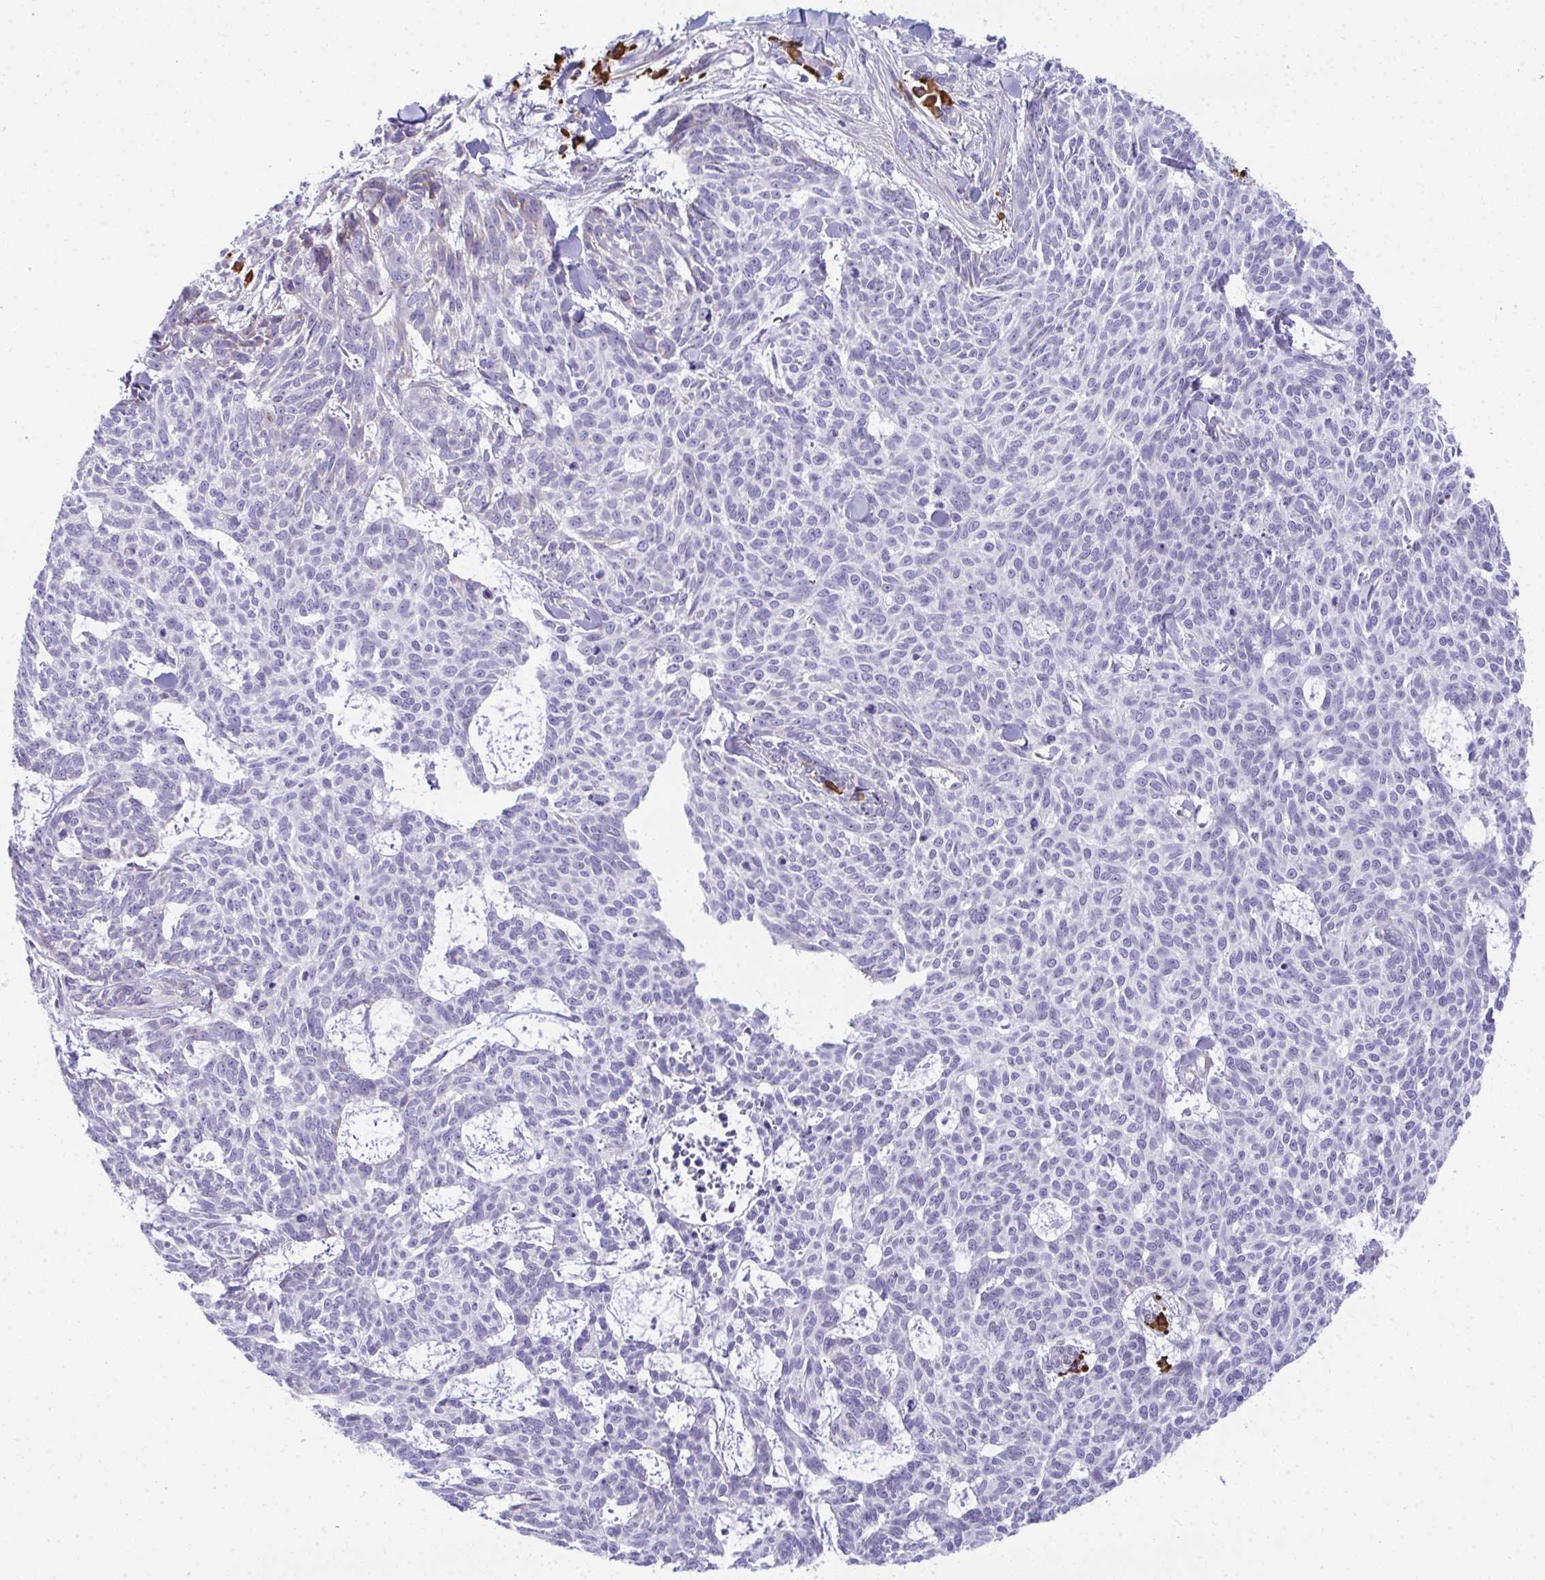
{"staining": {"intensity": "negative", "quantity": "none", "location": "none"}, "tissue": "skin cancer", "cell_type": "Tumor cells", "image_type": "cancer", "snomed": [{"axis": "morphology", "description": "Basal cell carcinoma"}, {"axis": "topography", "description": "Skin"}], "caption": "Tumor cells are negative for protein expression in human skin cancer (basal cell carcinoma).", "gene": "PUS7L", "patient": {"sex": "female", "age": 93}}